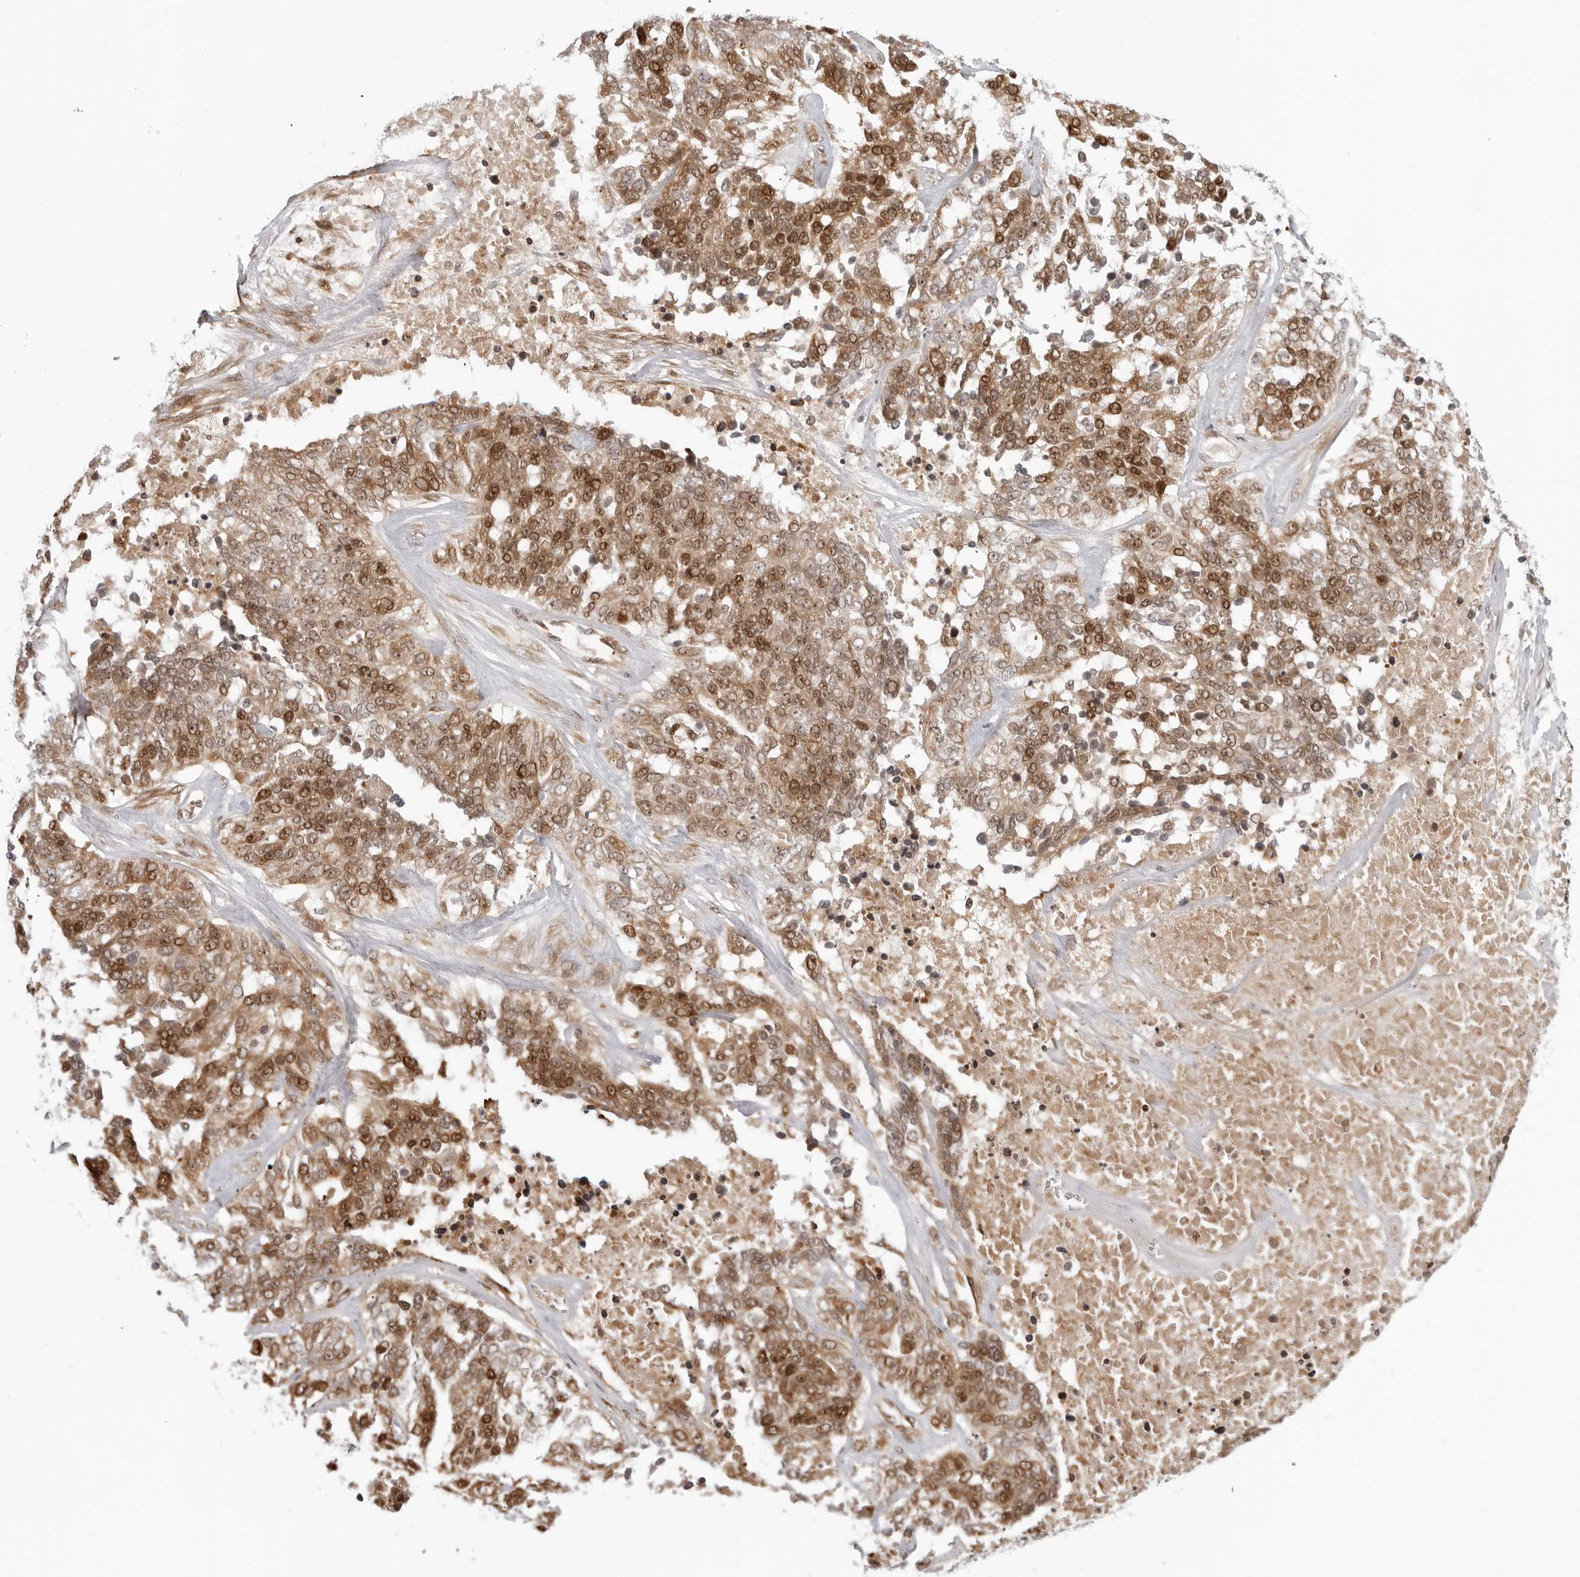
{"staining": {"intensity": "moderate", "quantity": ">75%", "location": "cytoplasmic/membranous,nuclear"}, "tissue": "ovarian cancer", "cell_type": "Tumor cells", "image_type": "cancer", "snomed": [{"axis": "morphology", "description": "Cystadenocarcinoma, serous, NOS"}, {"axis": "topography", "description": "Ovary"}], "caption": "Brown immunohistochemical staining in human ovarian serous cystadenocarcinoma exhibits moderate cytoplasmic/membranous and nuclear staining in about >75% of tumor cells.", "gene": "TIPRL", "patient": {"sex": "female", "age": 44}}